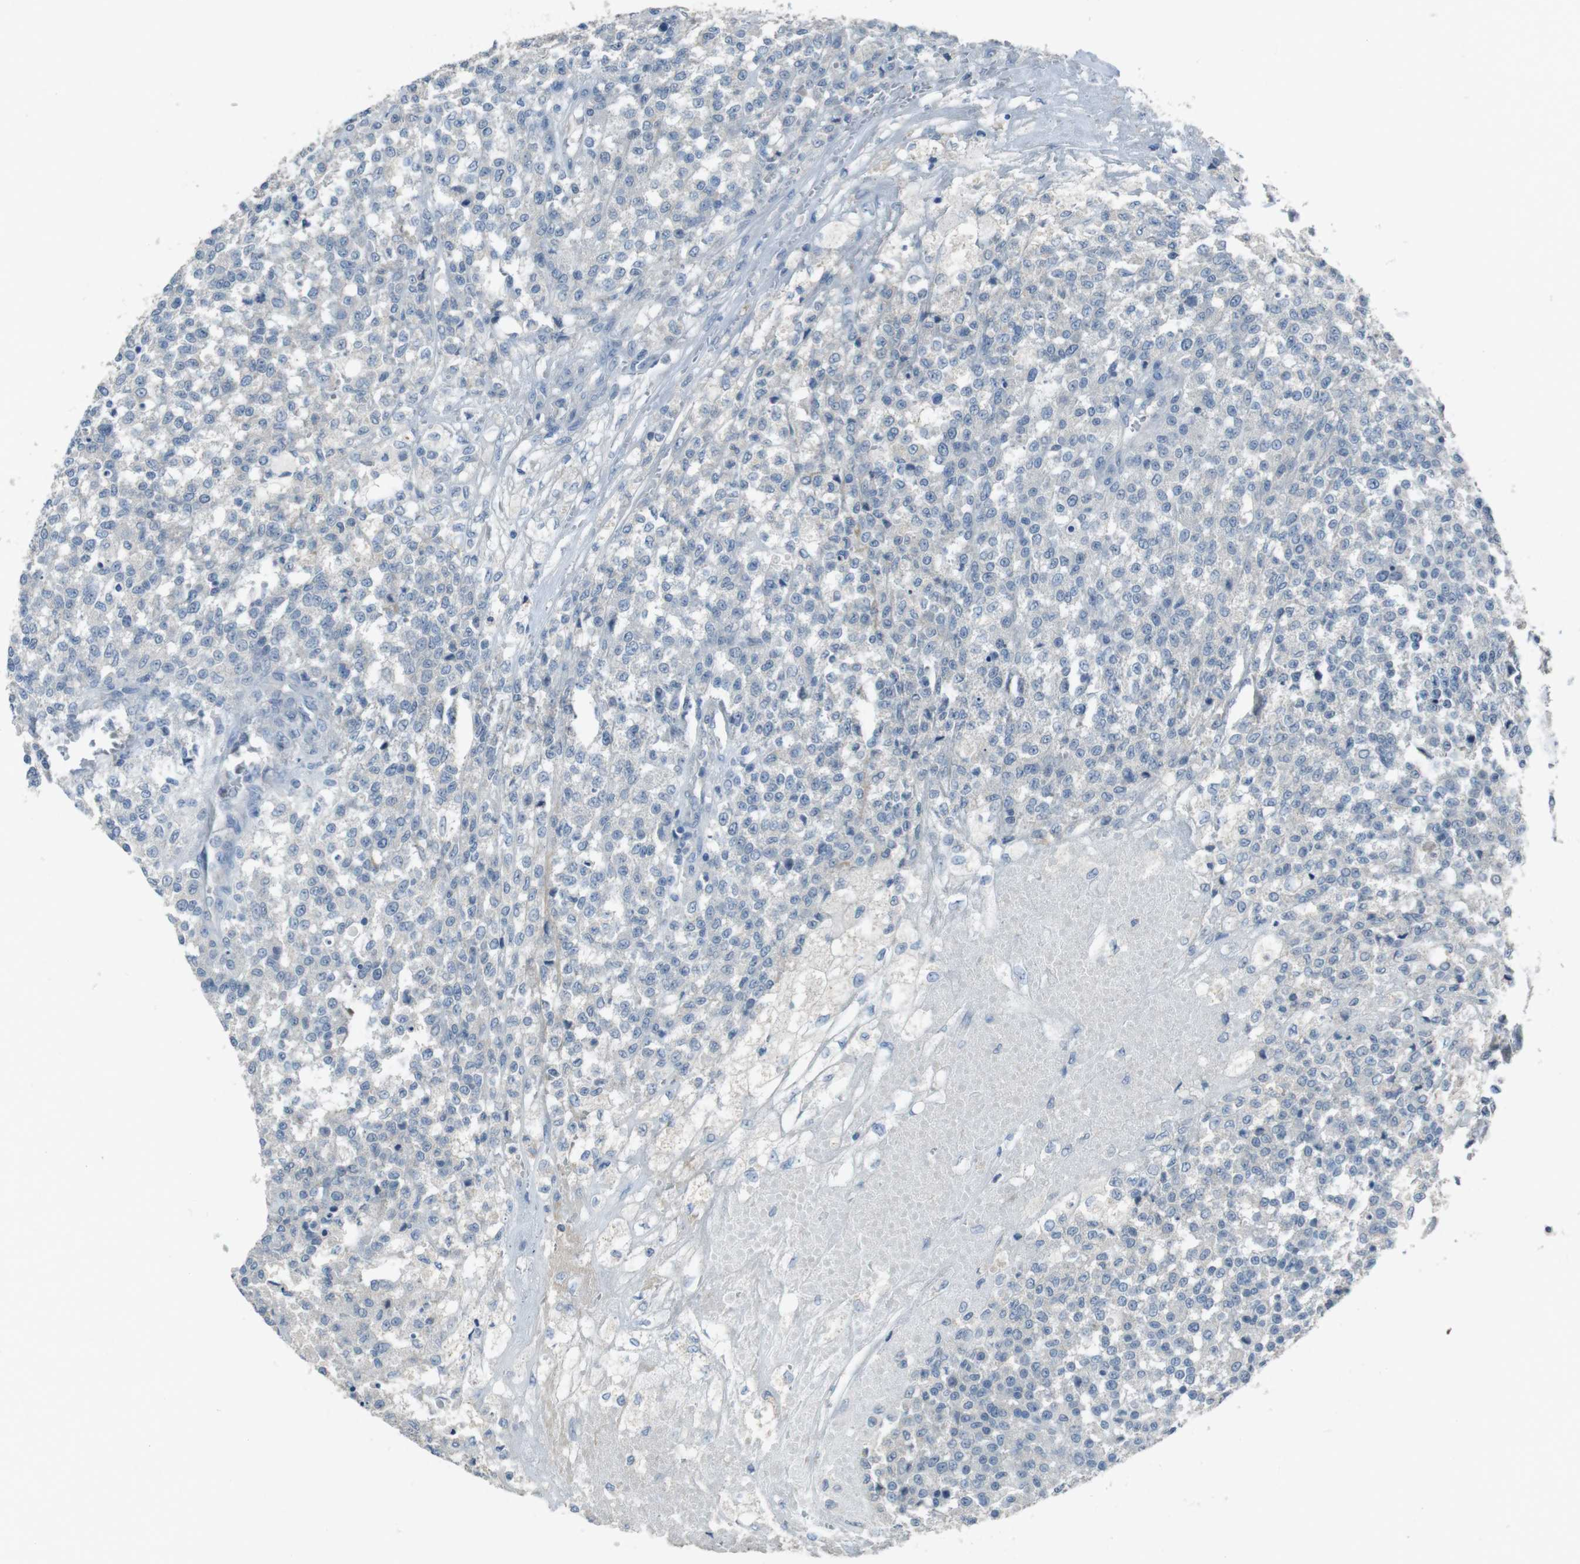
{"staining": {"intensity": "negative", "quantity": "none", "location": "none"}, "tissue": "testis cancer", "cell_type": "Tumor cells", "image_type": "cancer", "snomed": [{"axis": "morphology", "description": "Seminoma, NOS"}, {"axis": "topography", "description": "Testis"}], "caption": "Protein analysis of seminoma (testis) exhibits no significant positivity in tumor cells. Nuclei are stained in blue.", "gene": "ENTPD7", "patient": {"sex": "male", "age": 59}}